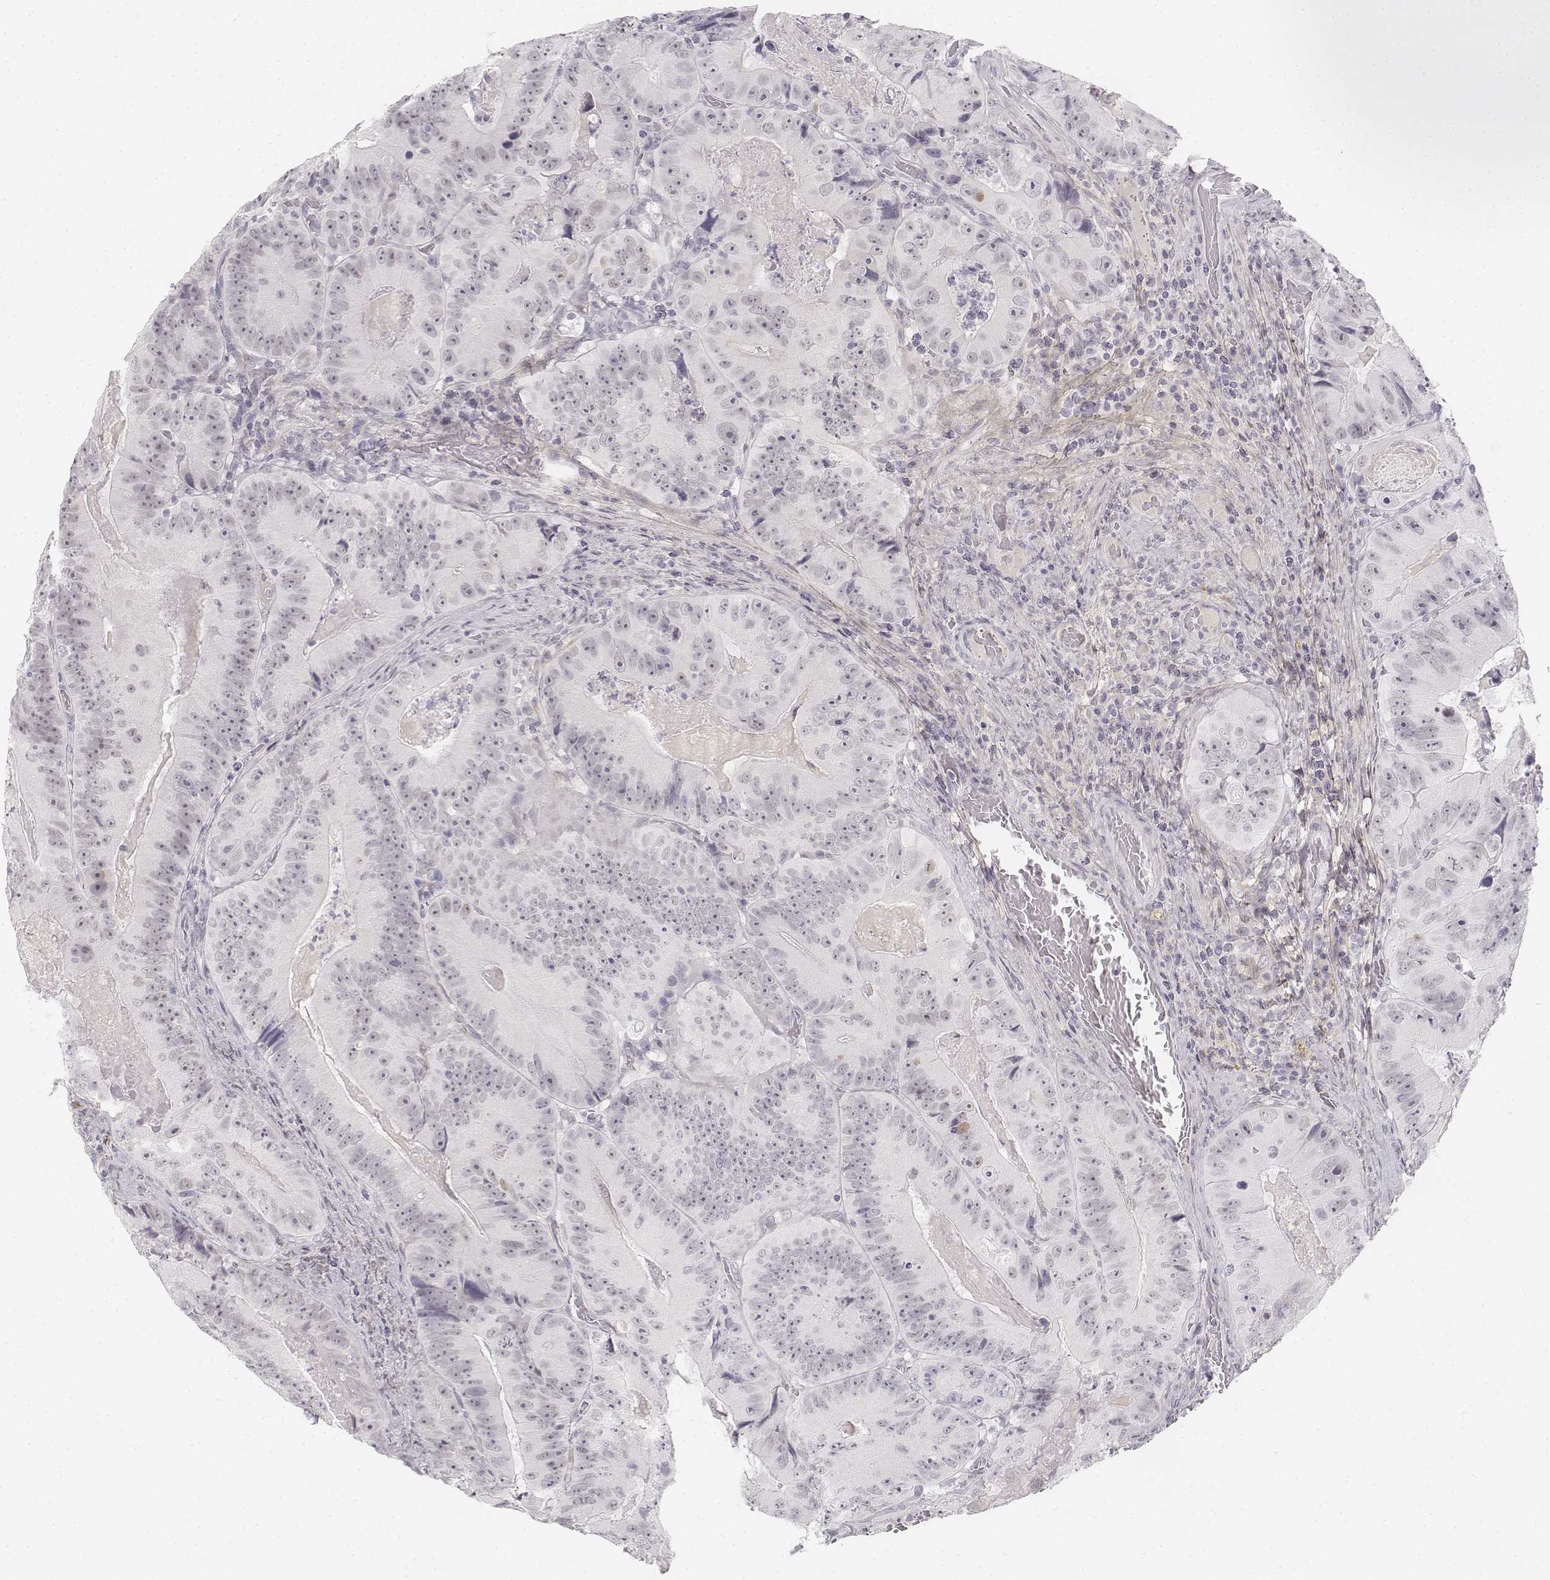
{"staining": {"intensity": "negative", "quantity": "none", "location": "none"}, "tissue": "colorectal cancer", "cell_type": "Tumor cells", "image_type": "cancer", "snomed": [{"axis": "morphology", "description": "Adenocarcinoma, NOS"}, {"axis": "topography", "description": "Colon"}], "caption": "Tumor cells are negative for brown protein staining in colorectal adenocarcinoma.", "gene": "KRT84", "patient": {"sex": "female", "age": 86}}